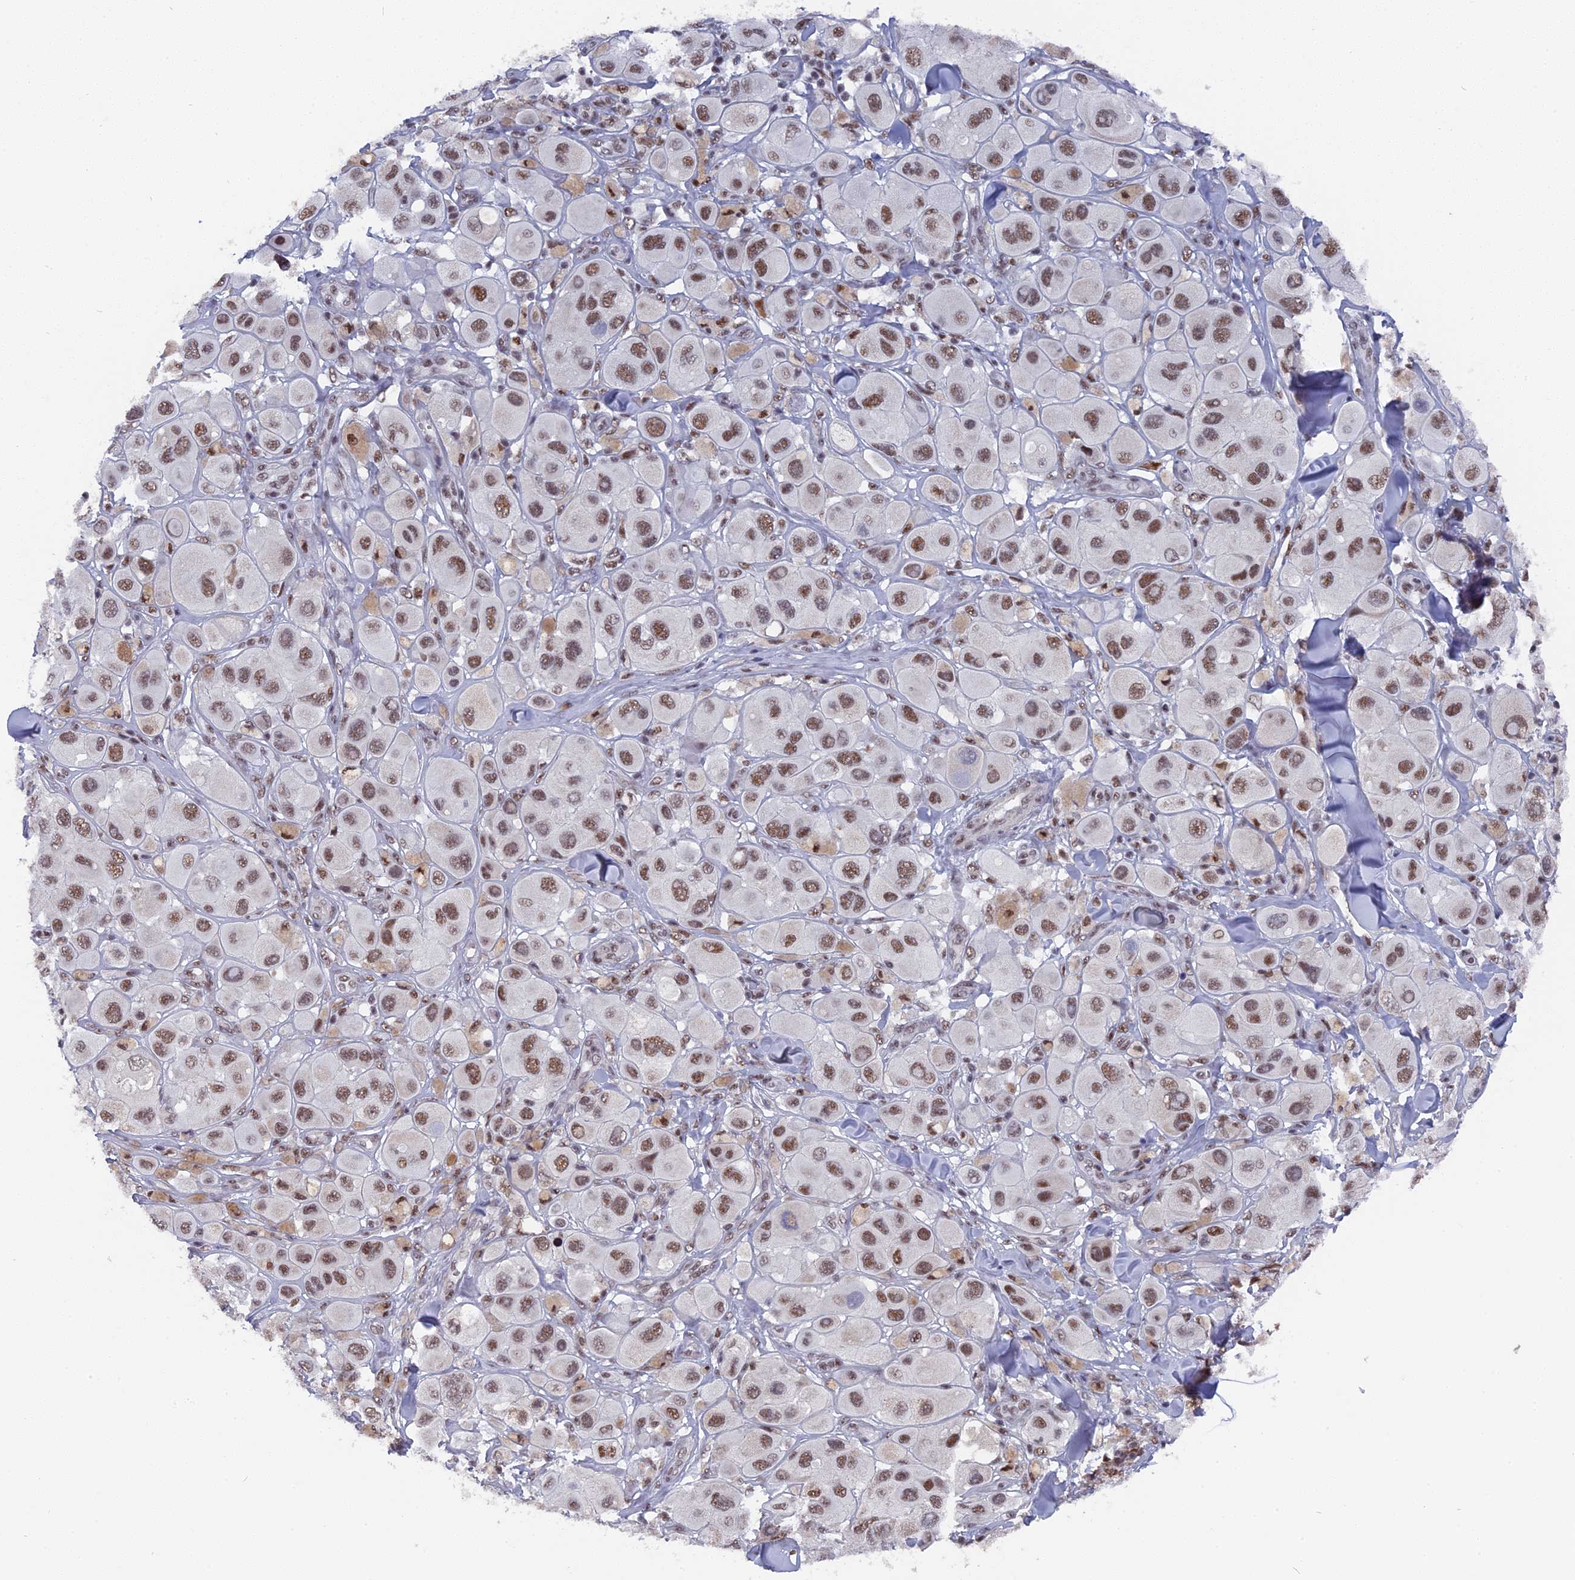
{"staining": {"intensity": "moderate", "quantity": ">75%", "location": "nuclear"}, "tissue": "melanoma", "cell_type": "Tumor cells", "image_type": "cancer", "snomed": [{"axis": "morphology", "description": "Malignant melanoma, Metastatic site"}, {"axis": "topography", "description": "Skin"}], "caption": "Protein expression analysis of human melanoma reveals moderate nuclear staining in approximately >75% of tumor cells.", "gene": "SF3A2", "patient": {"sex": "male", "age": 41}}